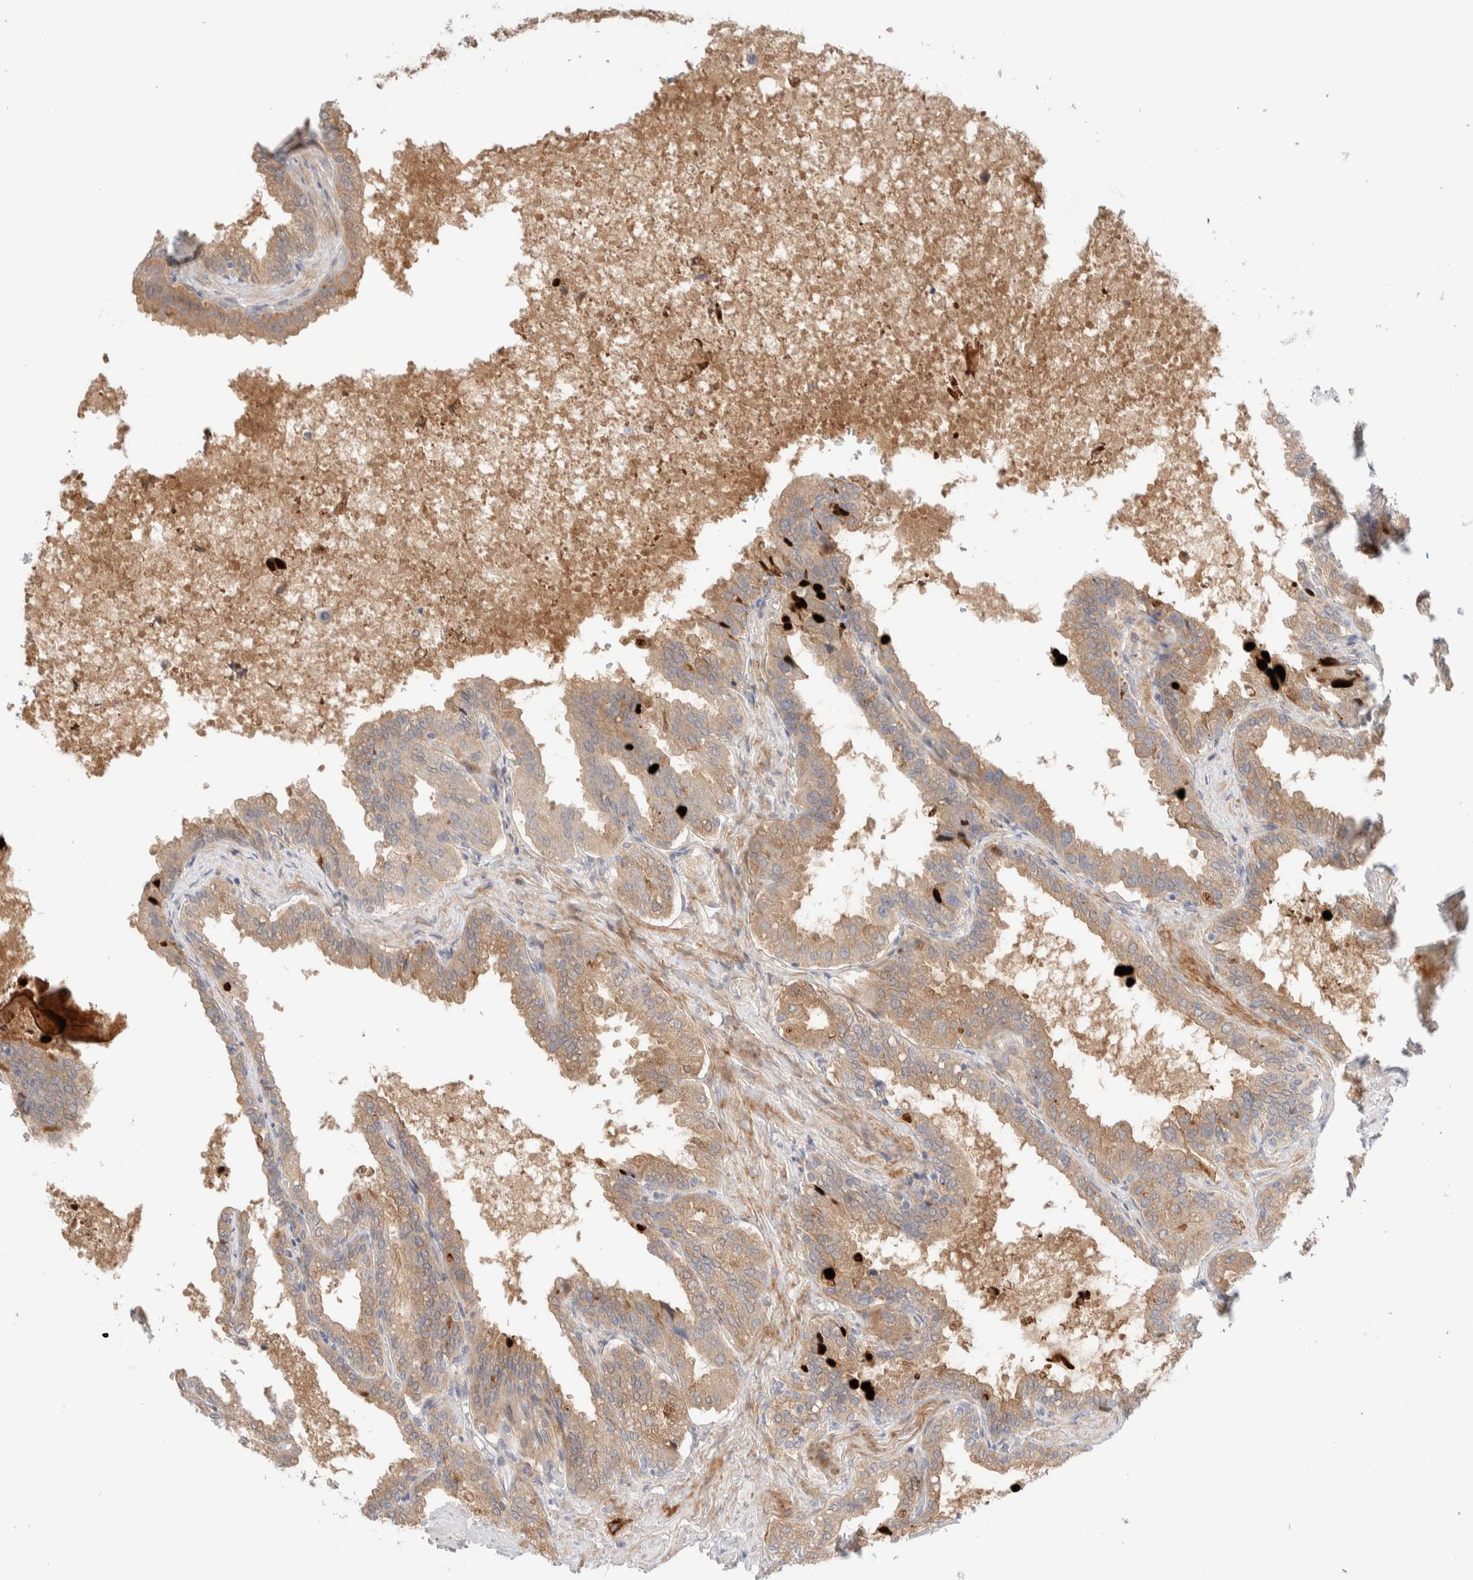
{"staining": {"intensity": "weak", "quantity": ">75%", "location": "cytoplasmic/membranous"}, "tissue": "seminal vesicle", "cell_type": "Glandular cells", "image_type": "normal", "snomed": [{"axis": "morphology", "description": "Normal tissue, NOS"}, {"axis": "topography", "description": "Seminal veicle"}], "caption": "The immunohistochemical stain labels weak cytoplasmic/membranous staining in glandular cells of unremarkable seminal vesicle.", "gene": "CHKA", "patient": {"sex": "male", "age": 46}}